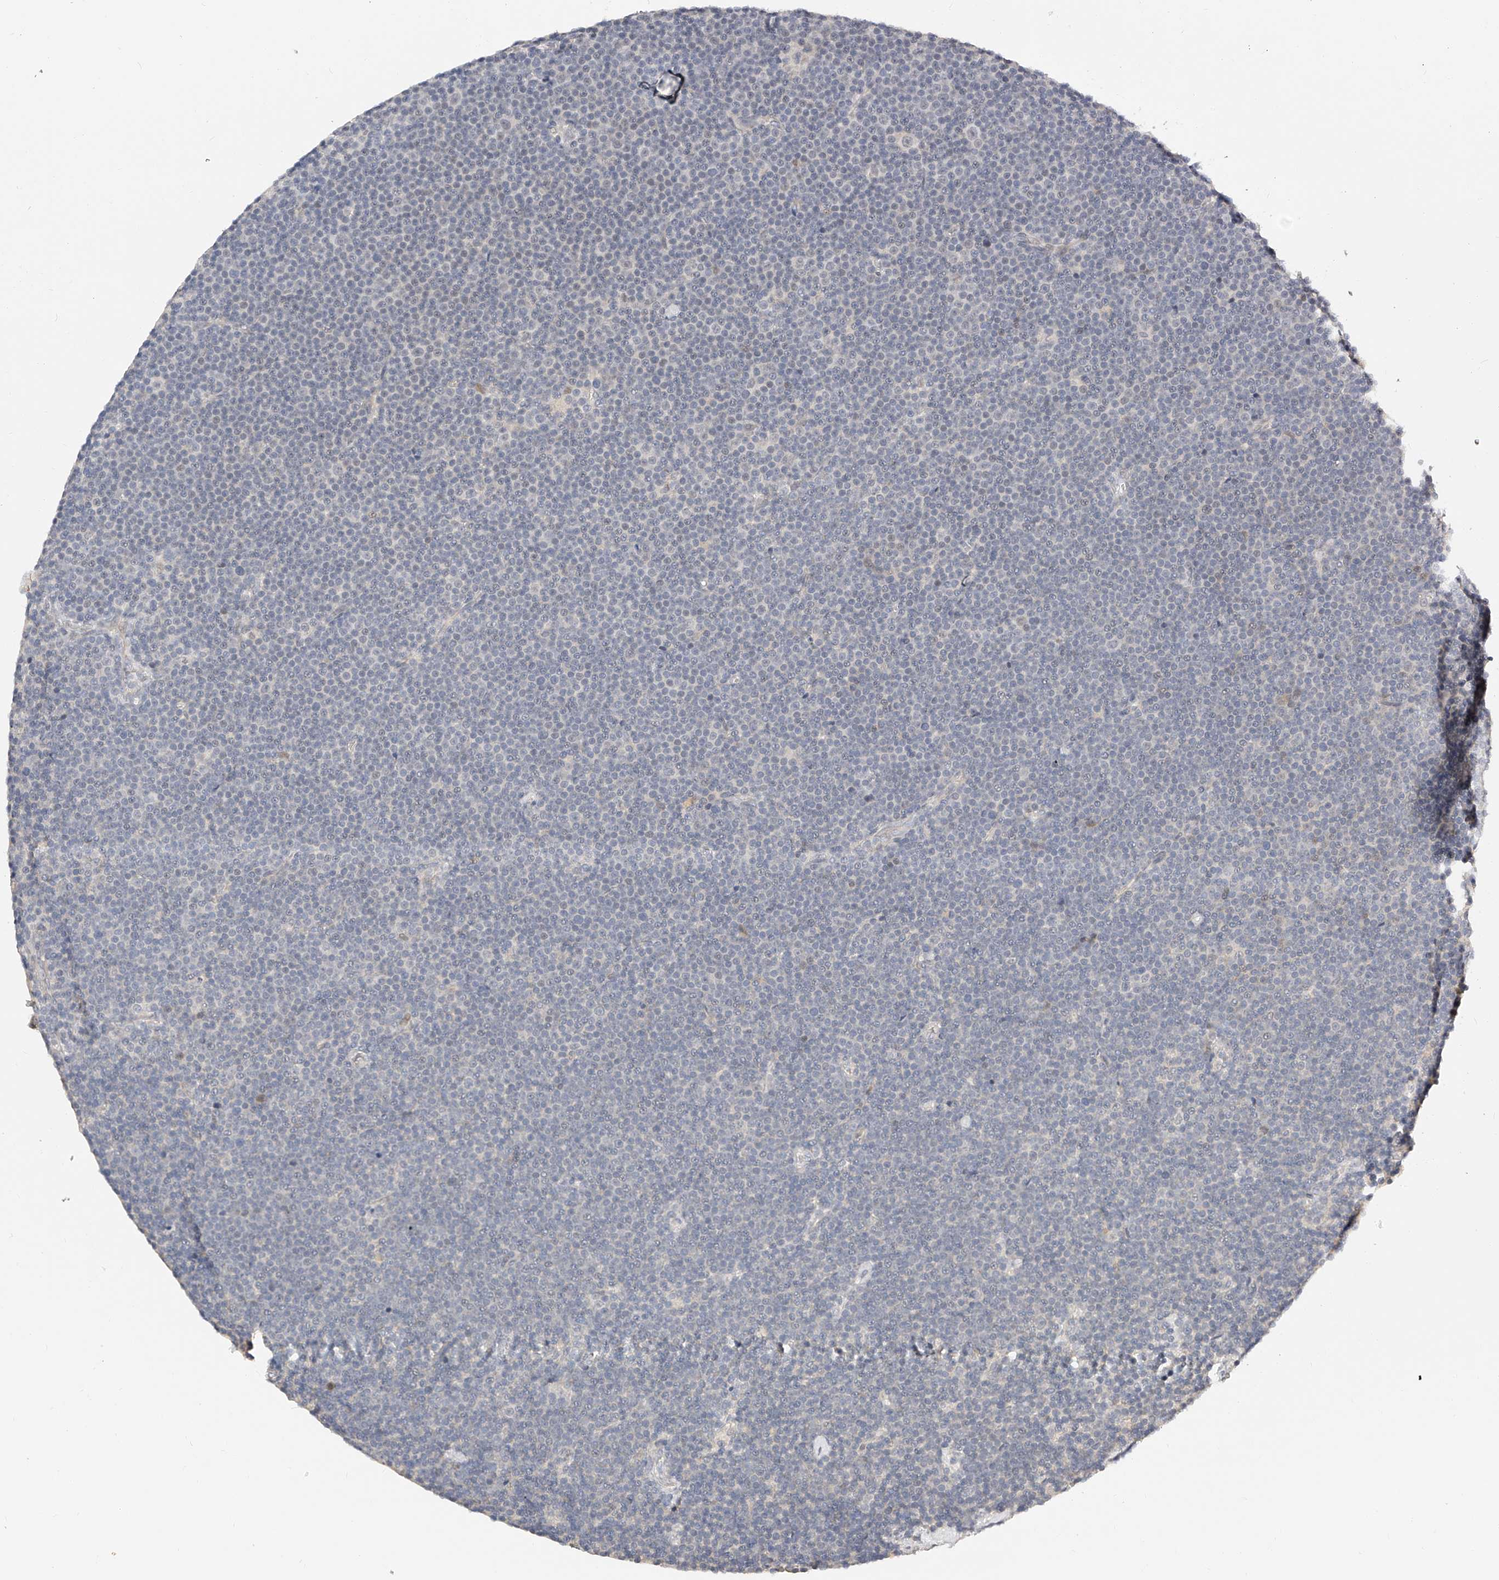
{"staining": {"intensity": "negative", "quantity": "none", "location": "none"}, "tissue": "lymphoma", "cell_type": "Tumor cells", "image_type": "cancer", "snomed": [{"axis": "morphology", "description": "Malignant lymphoma, non-Hodgkin's type, Low grade"}, {"axis": "topography", "description": "Lymph node"}], "caption": "Tumor cells are negative for protein expression in human lymphoma.", "gene": "ZNF789", "patient": {"sex": "female", "age": 67}}